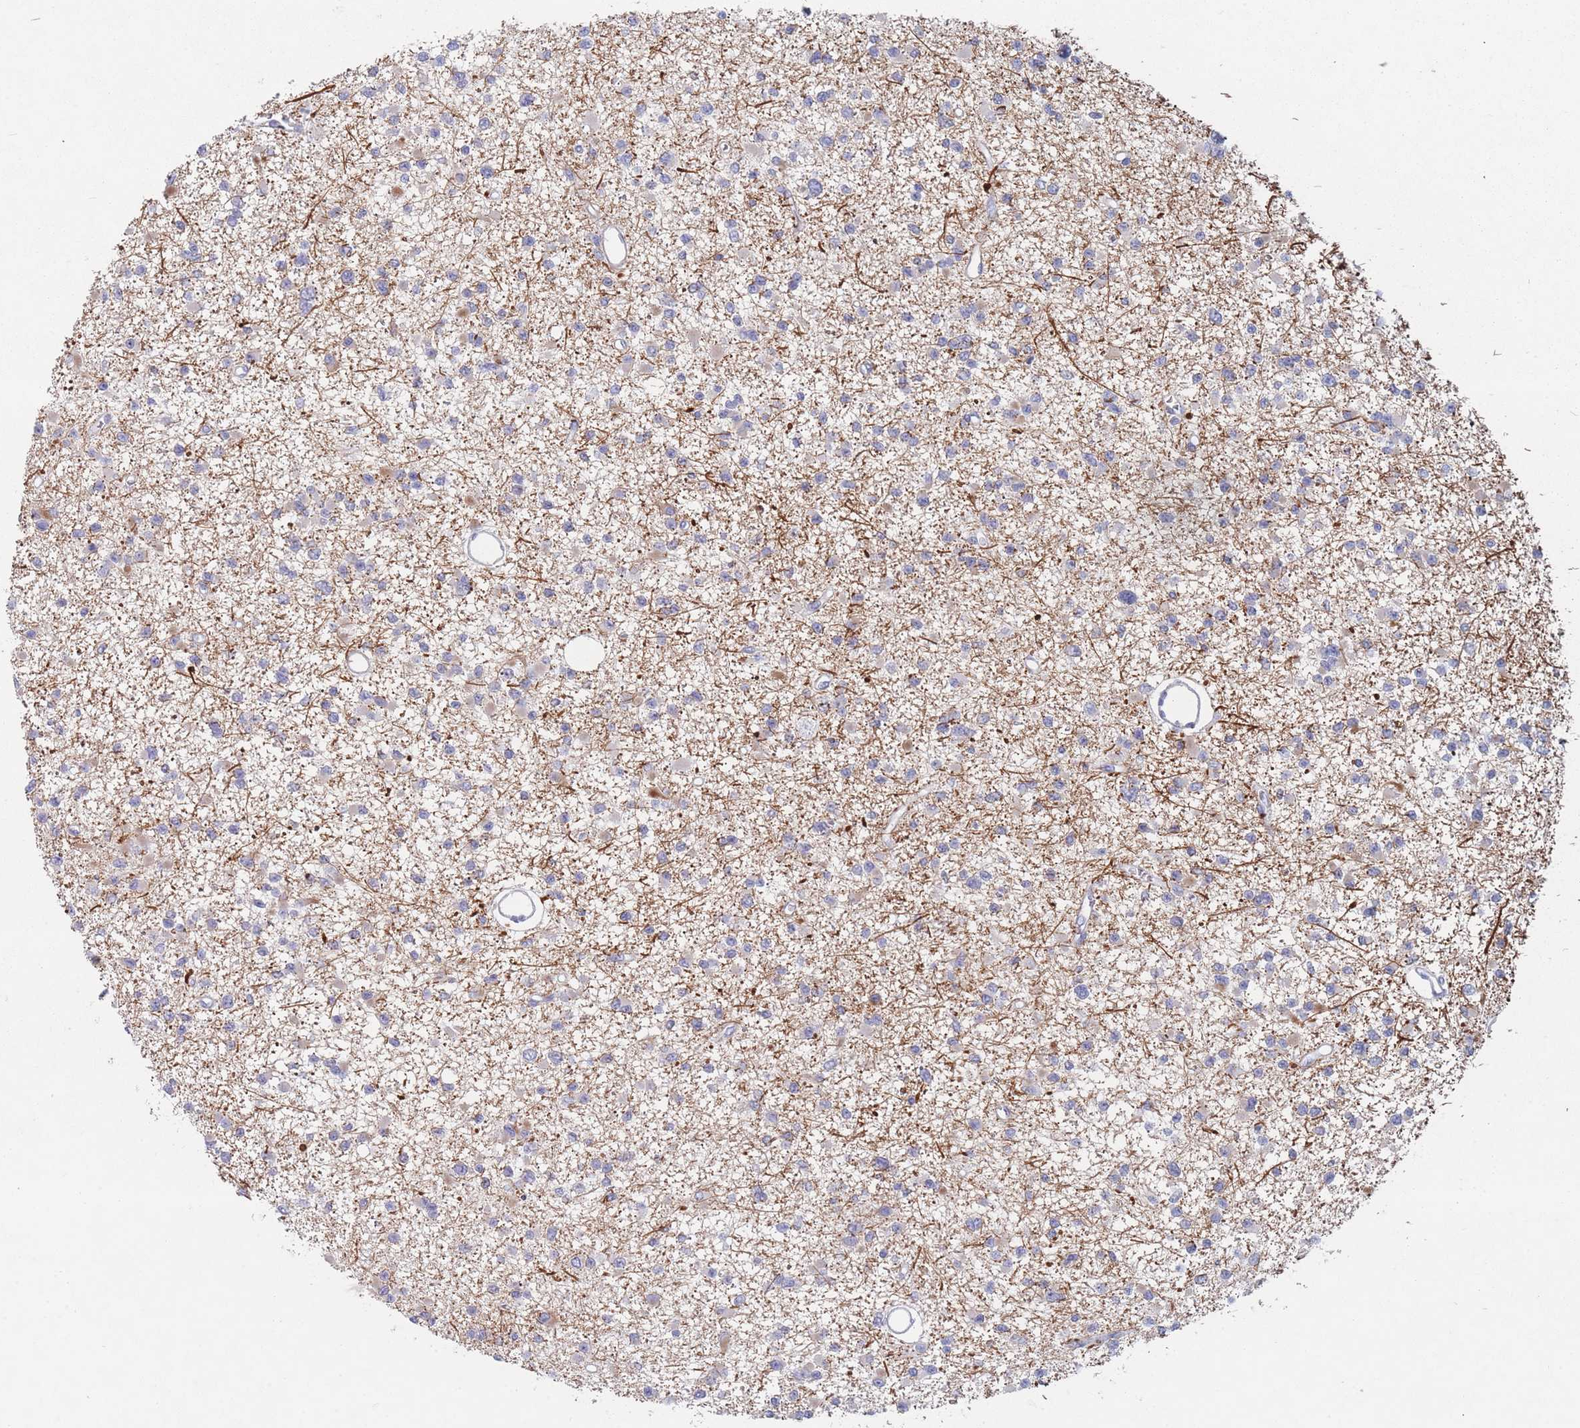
{"staining": {"intensity": "negative", "quantity": "none", "location": "none"}, "tissue": "glioma", "cell_type": "Tumor cells", "image_type": "cancer", "snomed": [{"axis": "morphology", "description": "Glioma, malignant, Low grade"}, {"axis": "topography", "description": "Brain"}], "caption": "Tumor cells are negative for protein expression in human malignant glioma (low-grade).", "gene": "ATP1A3", "patient": {"sex": "female", "age": 22}}